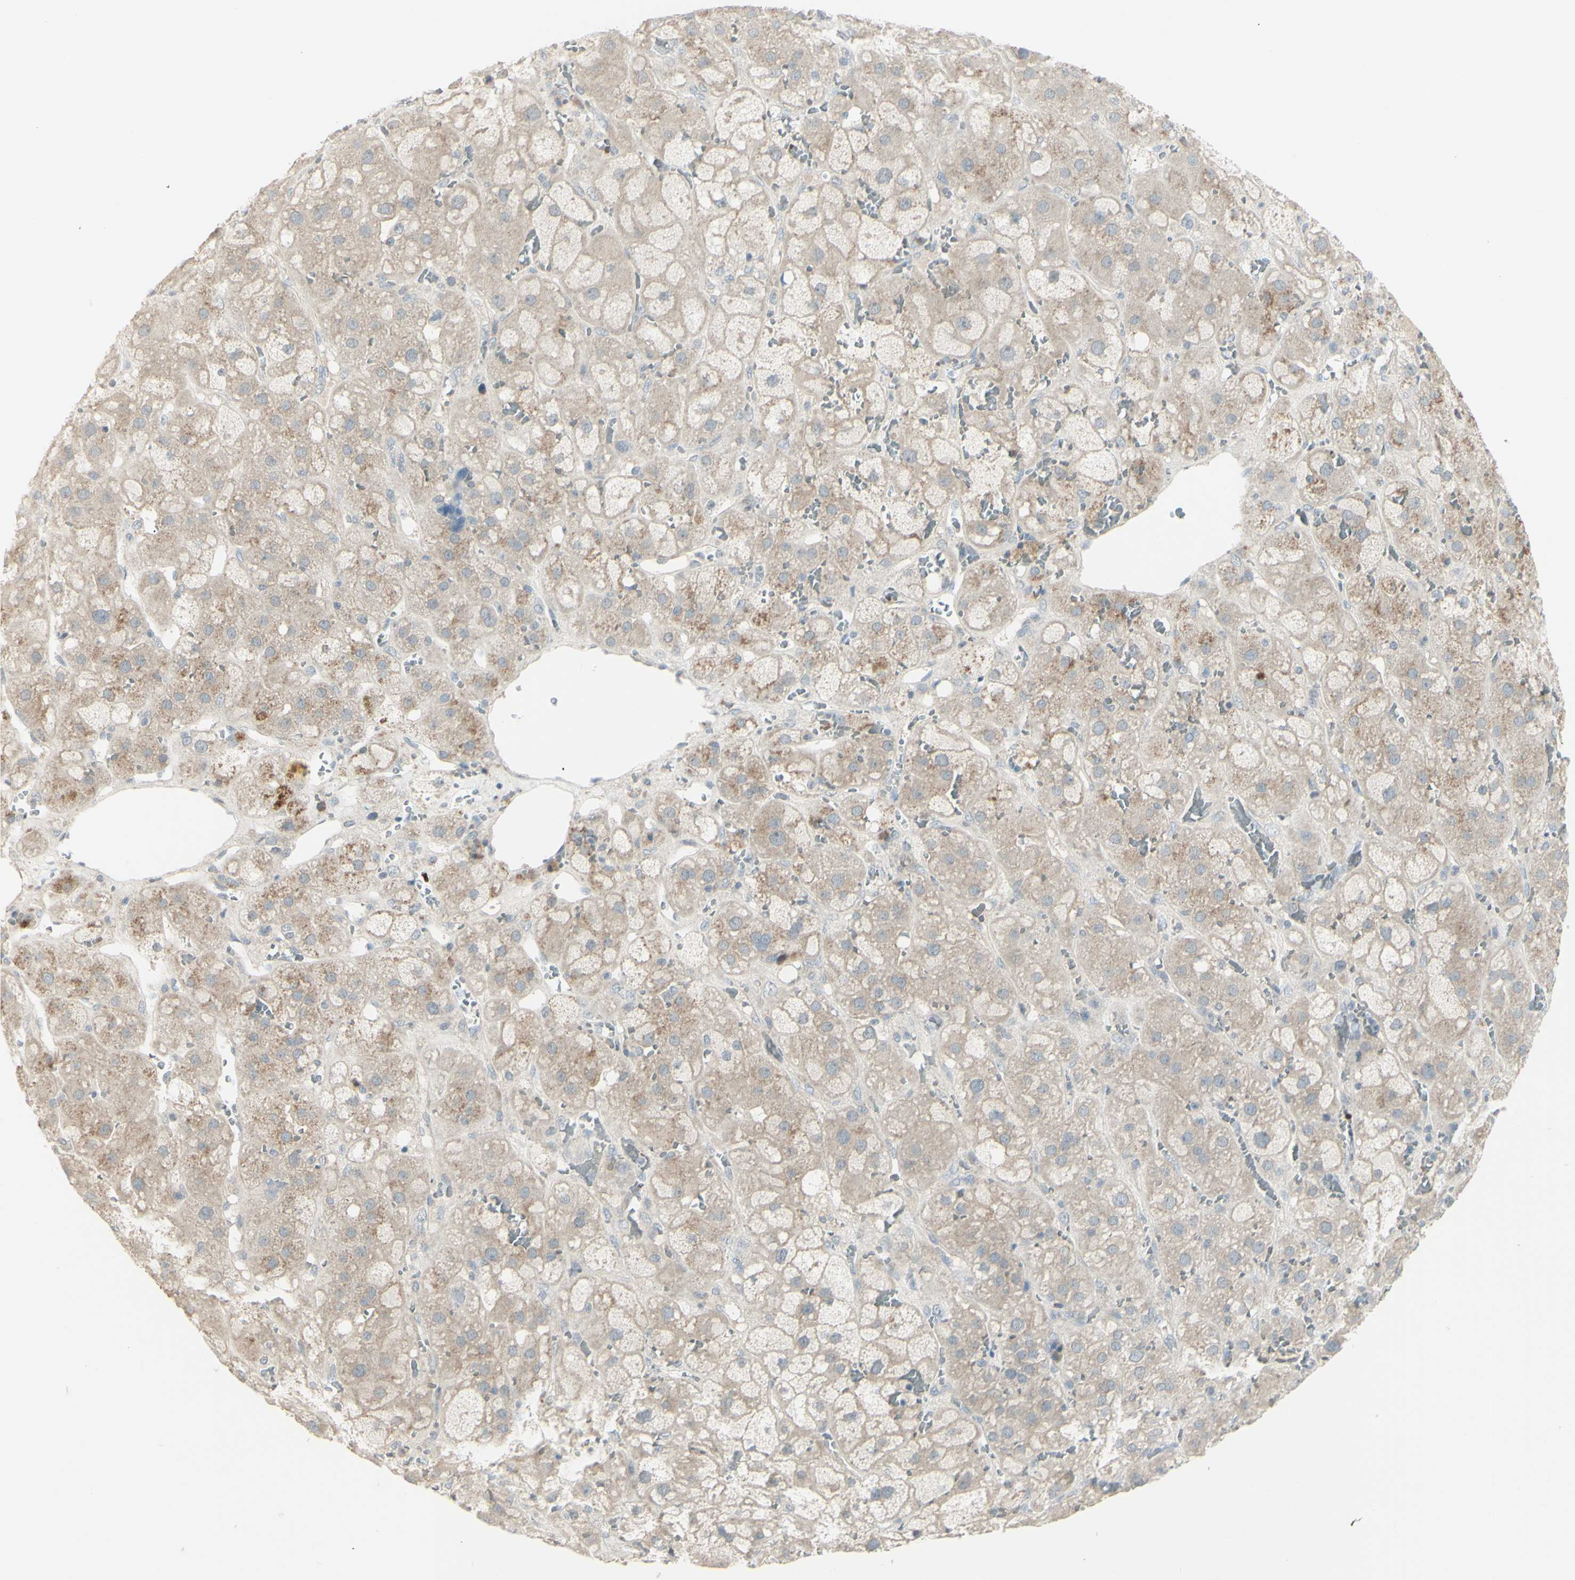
{"staining": {"intensity": "weak", "quantity": ">75%", "location": "cytoplasmic/membranous"}, "tissue": "adrenal gland", "cell_type": "Glandular cells", "image_type": "normal", "snomed": [{"axis": "morphology", "description": "Normal tissue, NOS"}, {"axis": "topography", "description": "Adrenal gland"}], "caption": "Glandular cells show low levels of weak cytoplasmic/membranous positivity in approximately >75% of cells in benign human adrenal gland.", "gene": "SH3GL2", "patient": {"sex": "female", "age": 47}}